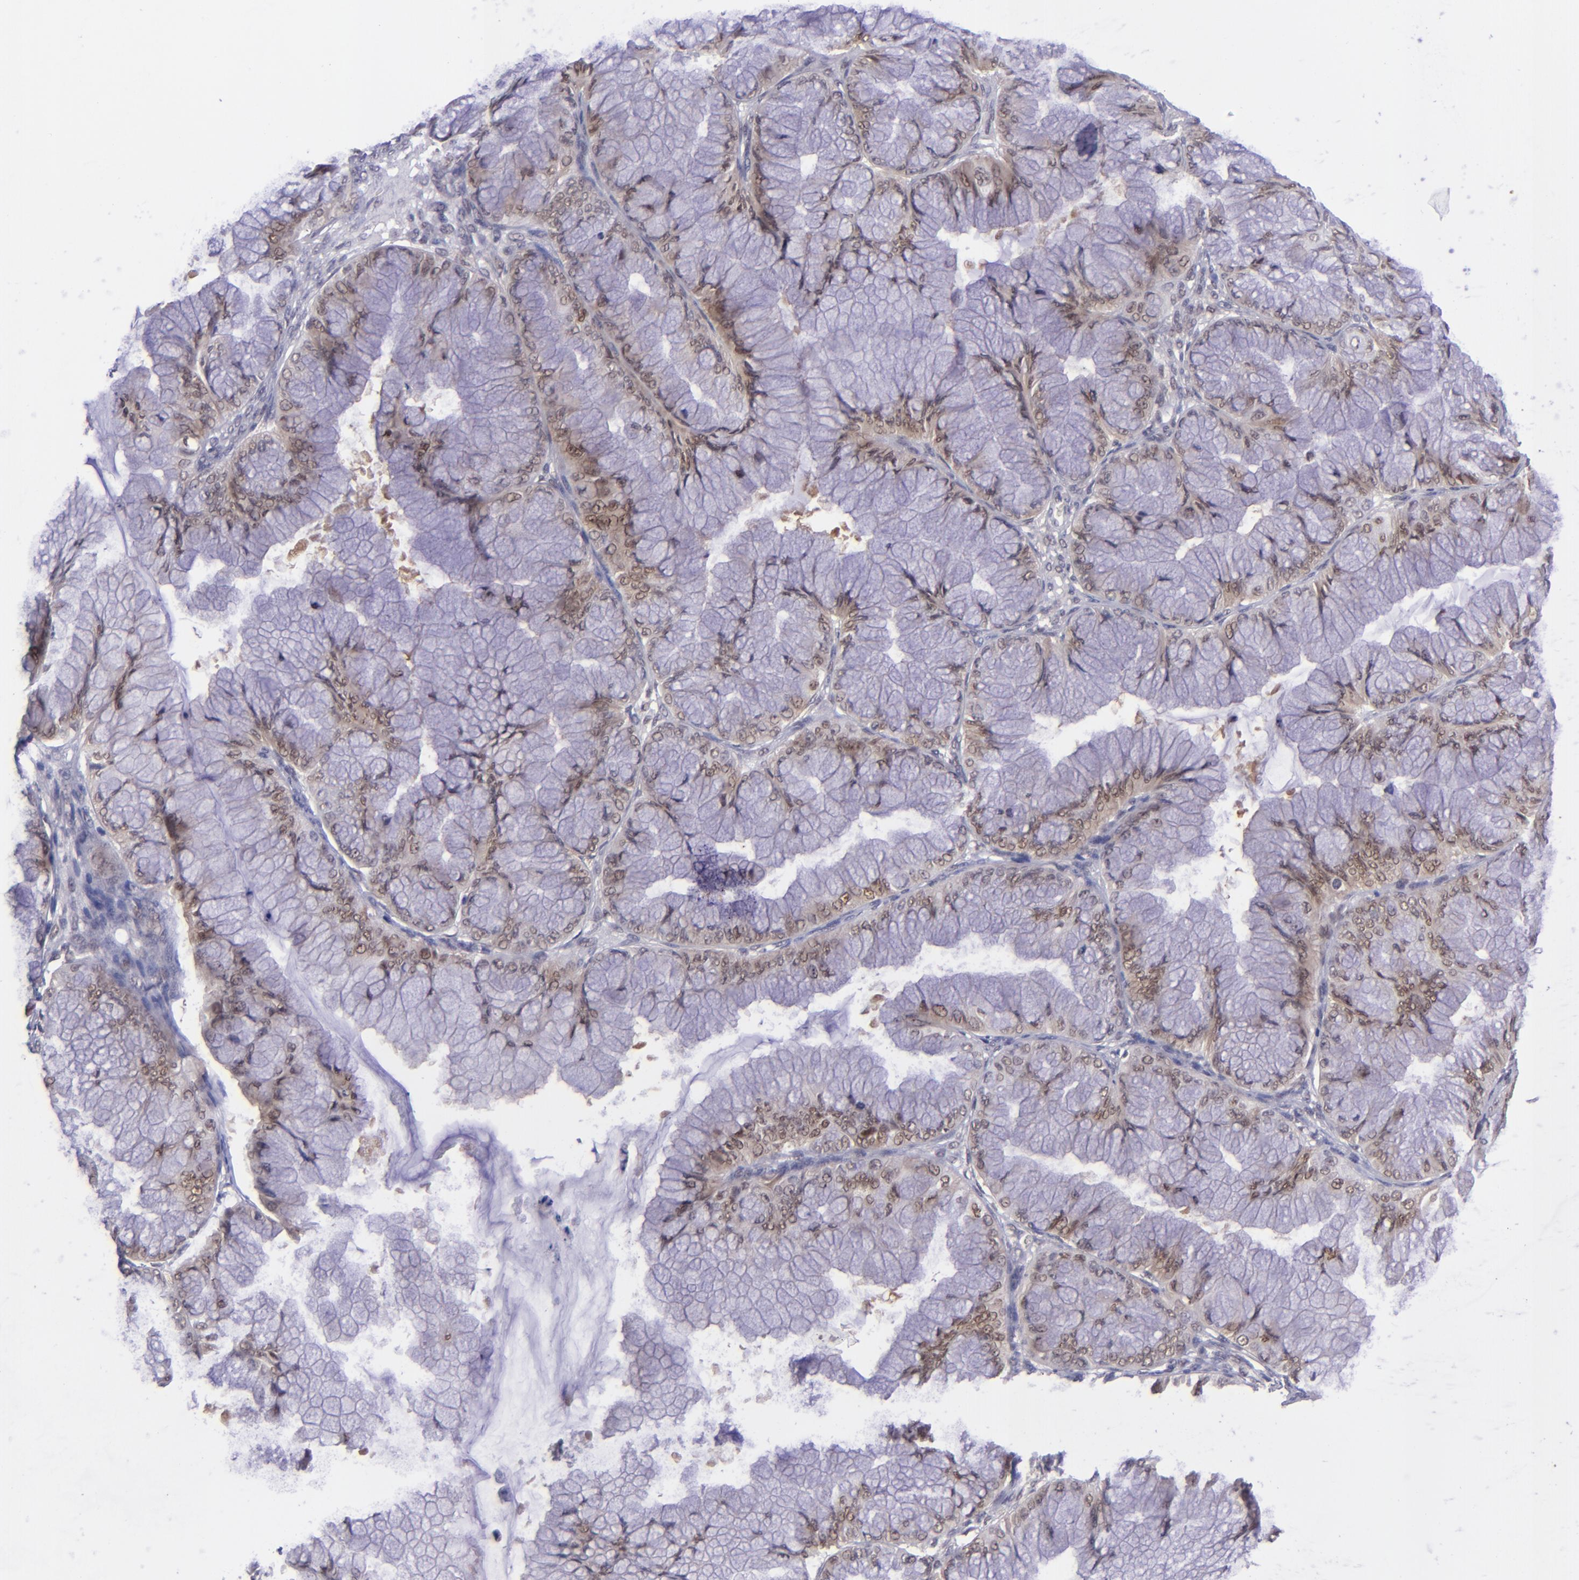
{"staining": {"intensity": "weak", "quantity": ">75%", "location": "nuclear"}, "tissue": "ovarian cancer", "cell_type": "Tumor cells", "image_type": "cancer", "snomed": [{"axis": "morphology", "description": "Cystadenocarcinoma, mucinous, NOS"}, {"axis": "topography", "description": "Ovary"}], "caption": "DAB (3,3'-diaminobenzidine) immunohistochemical staining of ovarian cancer exhibits weak nuclear protein staining in approximately >75% of tumor cells.", "gene": "BAG1", "patient": {"sex": "female", "age": 63}}